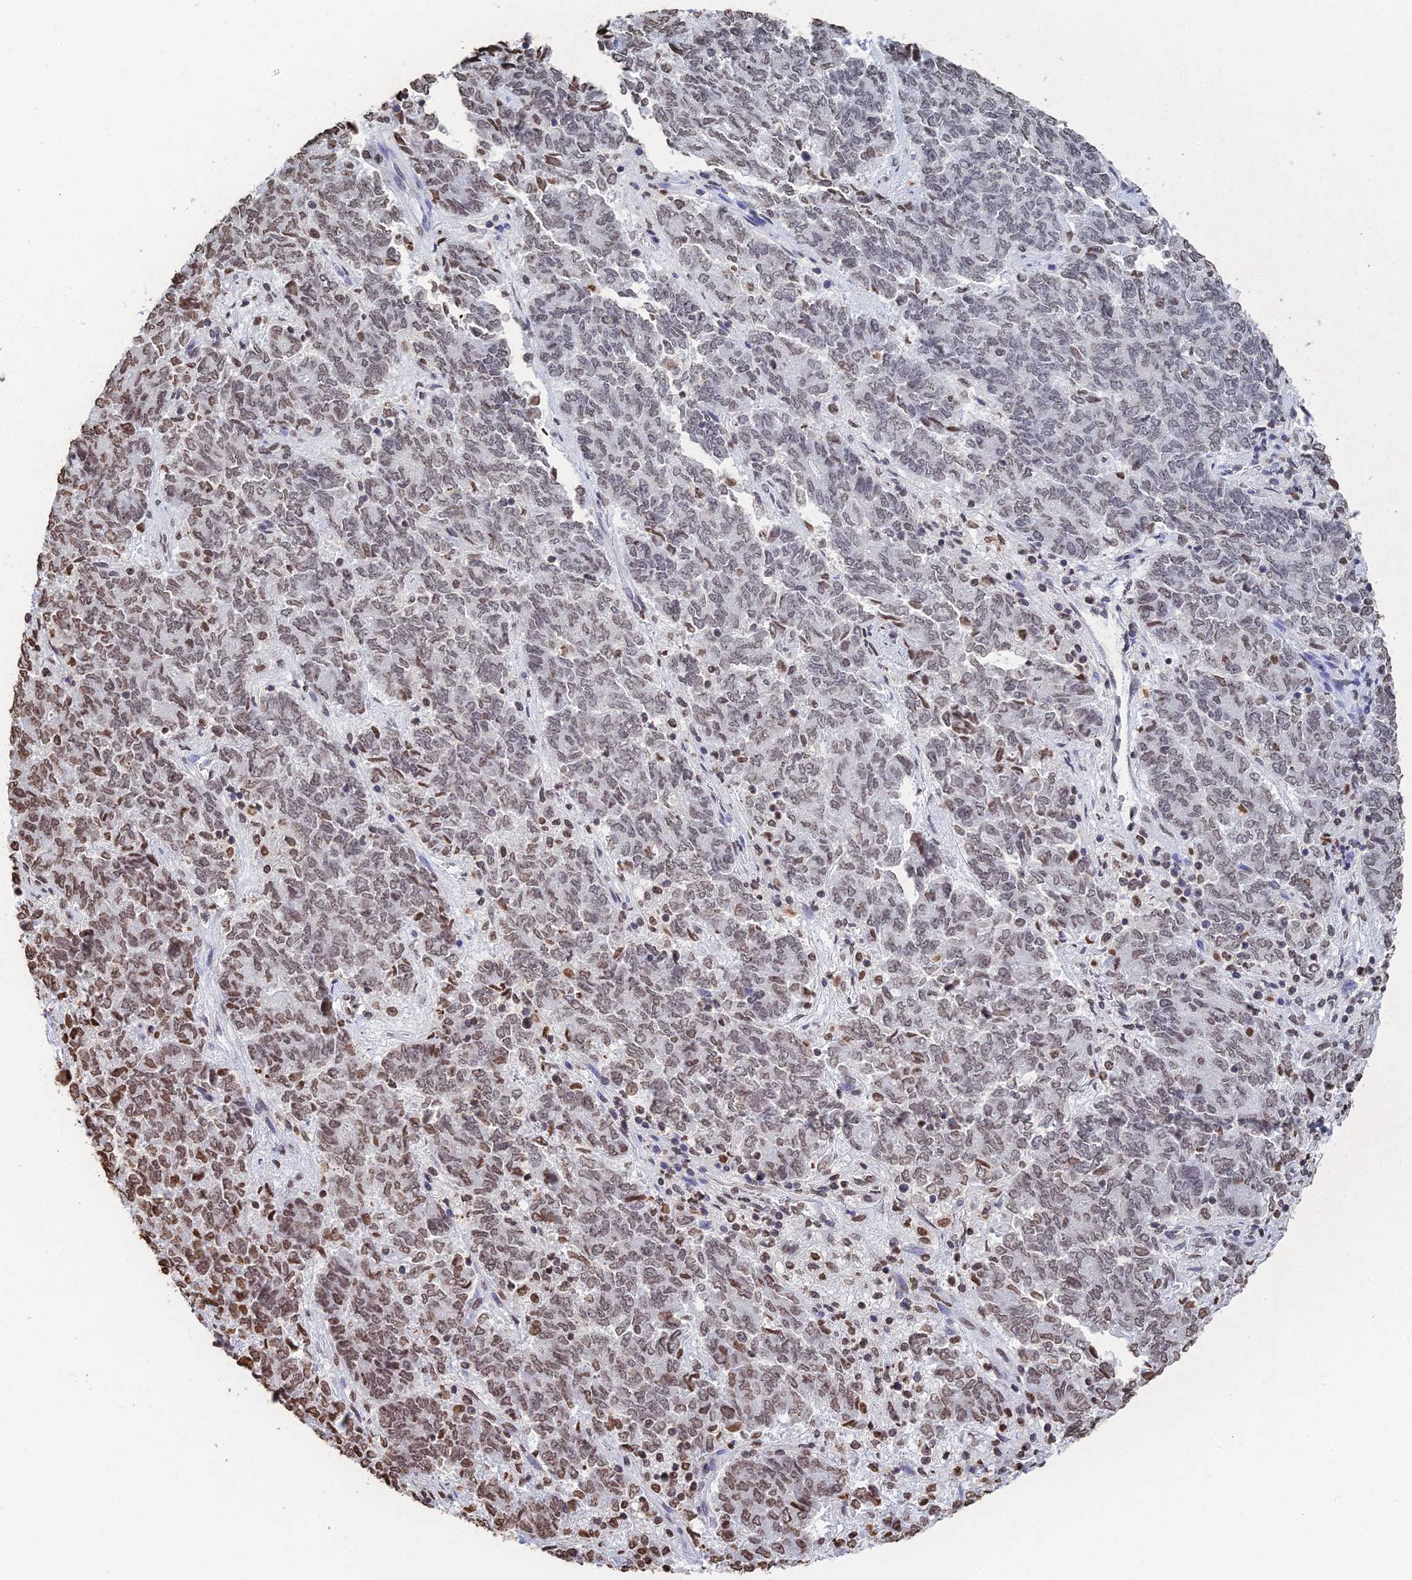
{"staining": {"intensity": "moderate", "quantity": "<25%", "location": "nuclear"}, "tissue": "endometrial cancer", "cell_type": "Tumor cells", "image_type": "cancer", "snomed": [{"axis": "morphology", "description": "Adenocarcinoma, NOS"}, {"axis": "topography", "description": "Endometrium"}], "caption": "Endometrial cancer was stained to show a protein in brown. There is low levels of moderate nuclear positivity in approximately <25% of tumor cells.", "gene": "GBP3", "patient": {"sex": "female", "age": 80}}